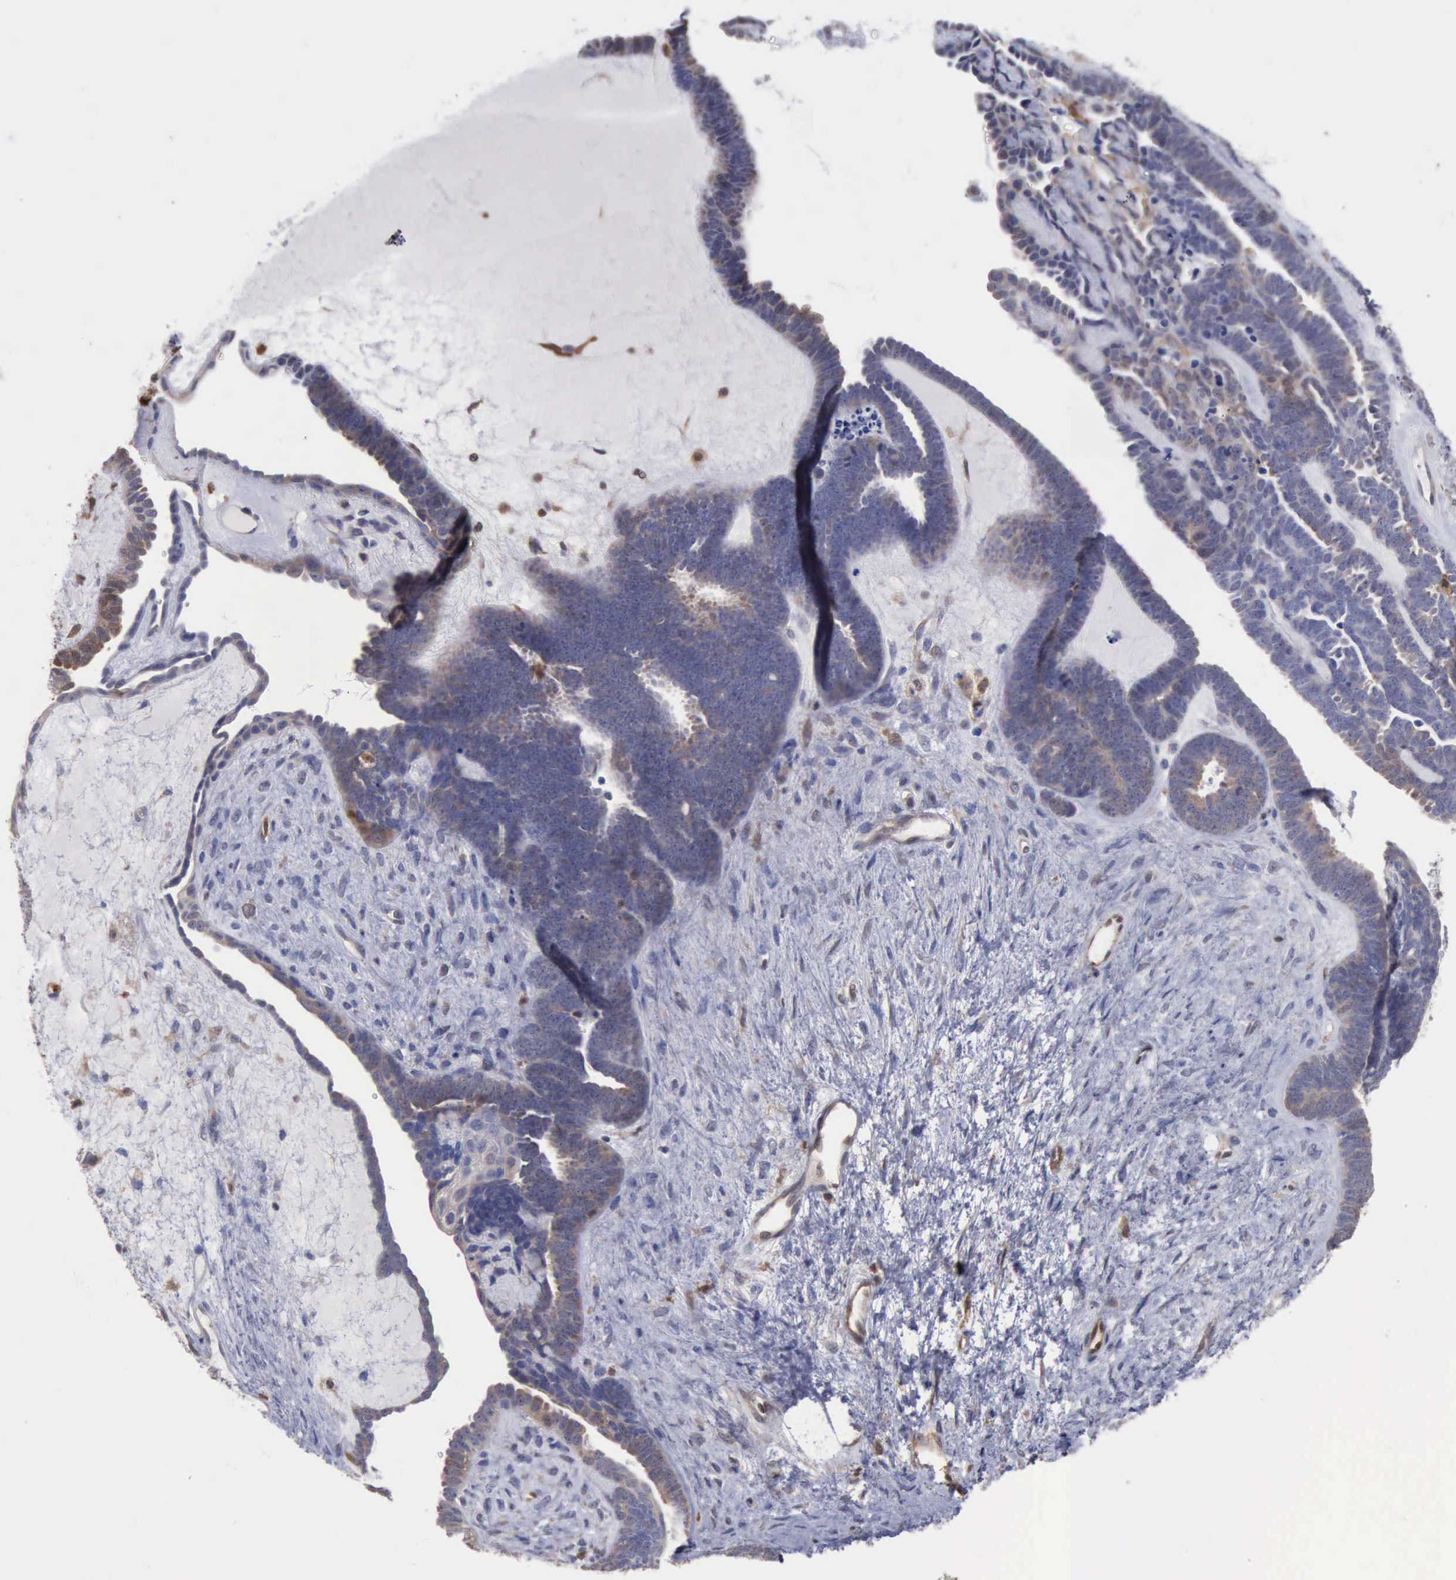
{"staining": {"intensity": "weak", "quantity": "25%-75%", "location": "cytoplasmic/membranous"}, "tissue": "endometrial cancer", "cell_type": "Tumor cells", "image_type": "cancer", "snomed": [{"axis": "morphology", "description": "Neoplasm, malignant, NOS"}, {"axis": "topography", "description": "Endometrium"}], "caption": "High-magnification brightfield microscopy of endometrial cancer (malignant neoplasm) stained with DAB (3,3'-diaminobenzidine) (brown) and counterstained with hematoxylin (blue). tumor cells exhibit weak cytoplasmic/membranous expression is seen in about25%-75% of cells. The staining was performed using DAB (3,3'-diaminobenzidine) to visualize the protein expression in brown, while the nuclei were stained in blue with hematoxylin (Magnification: 20x).", "gene": "STAT1", "patient": {"sex": "female", "age": 74}}